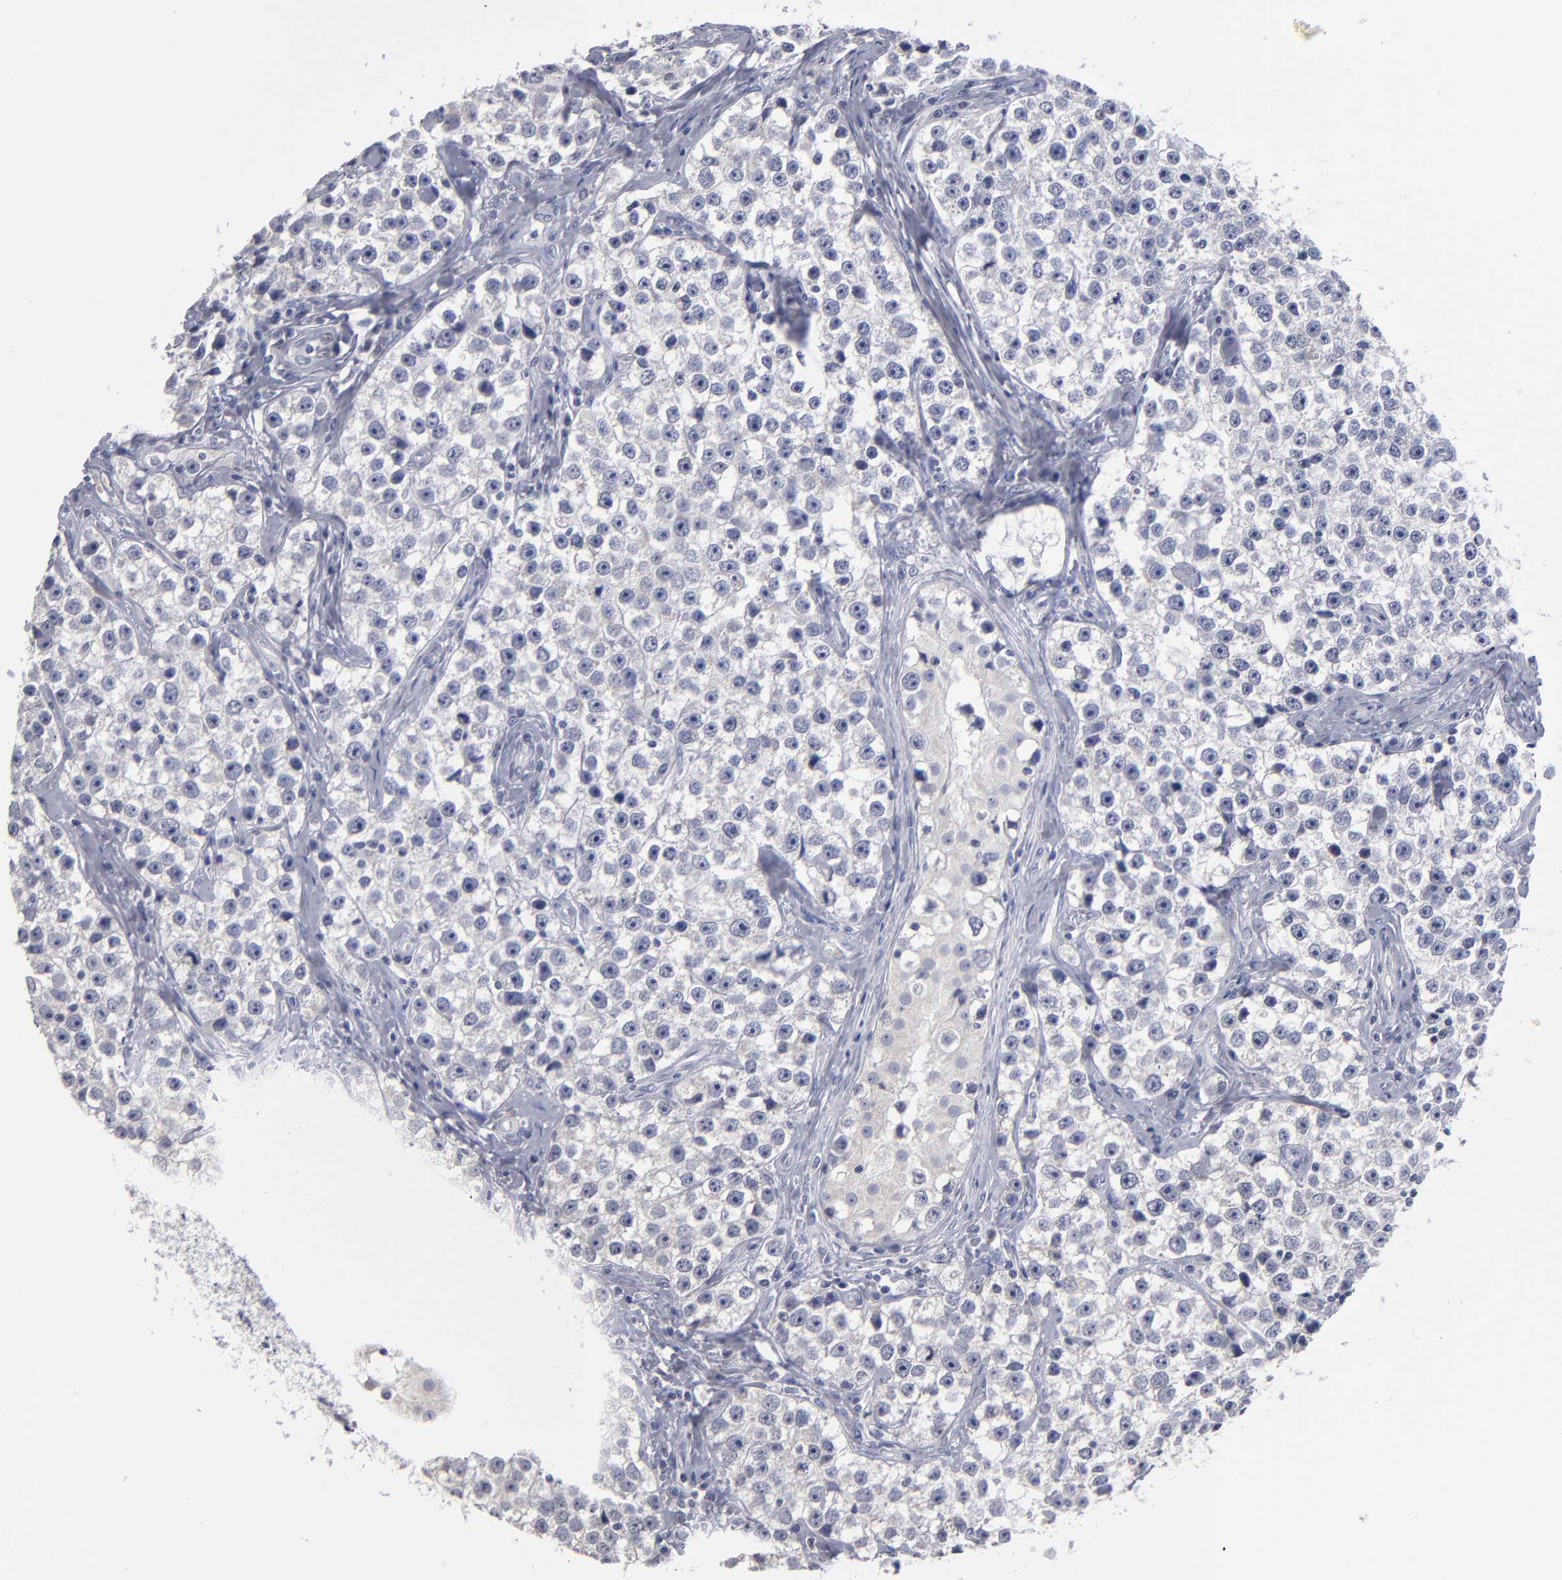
{"staining": {"intensity": "negative", "quantity": "none", "location": "none"}, "tissue": "testis cancer", "cell_type": "Tumor cells", "image_type": "cancer", "snomed": [{"axis": "morphology", "description": "Seminoma, NOS"}, {"axis": "topography", "description": "Testis"}], "caption": "IHC image of neoplastic tissue: human testis cancer (seminoma) stained with DAB demonstrates no significant protein staining in tumor cells. Nuclei are stained in blue.", "gene": "RPH3A", "patient": {"sex": "male", "age": 32}}